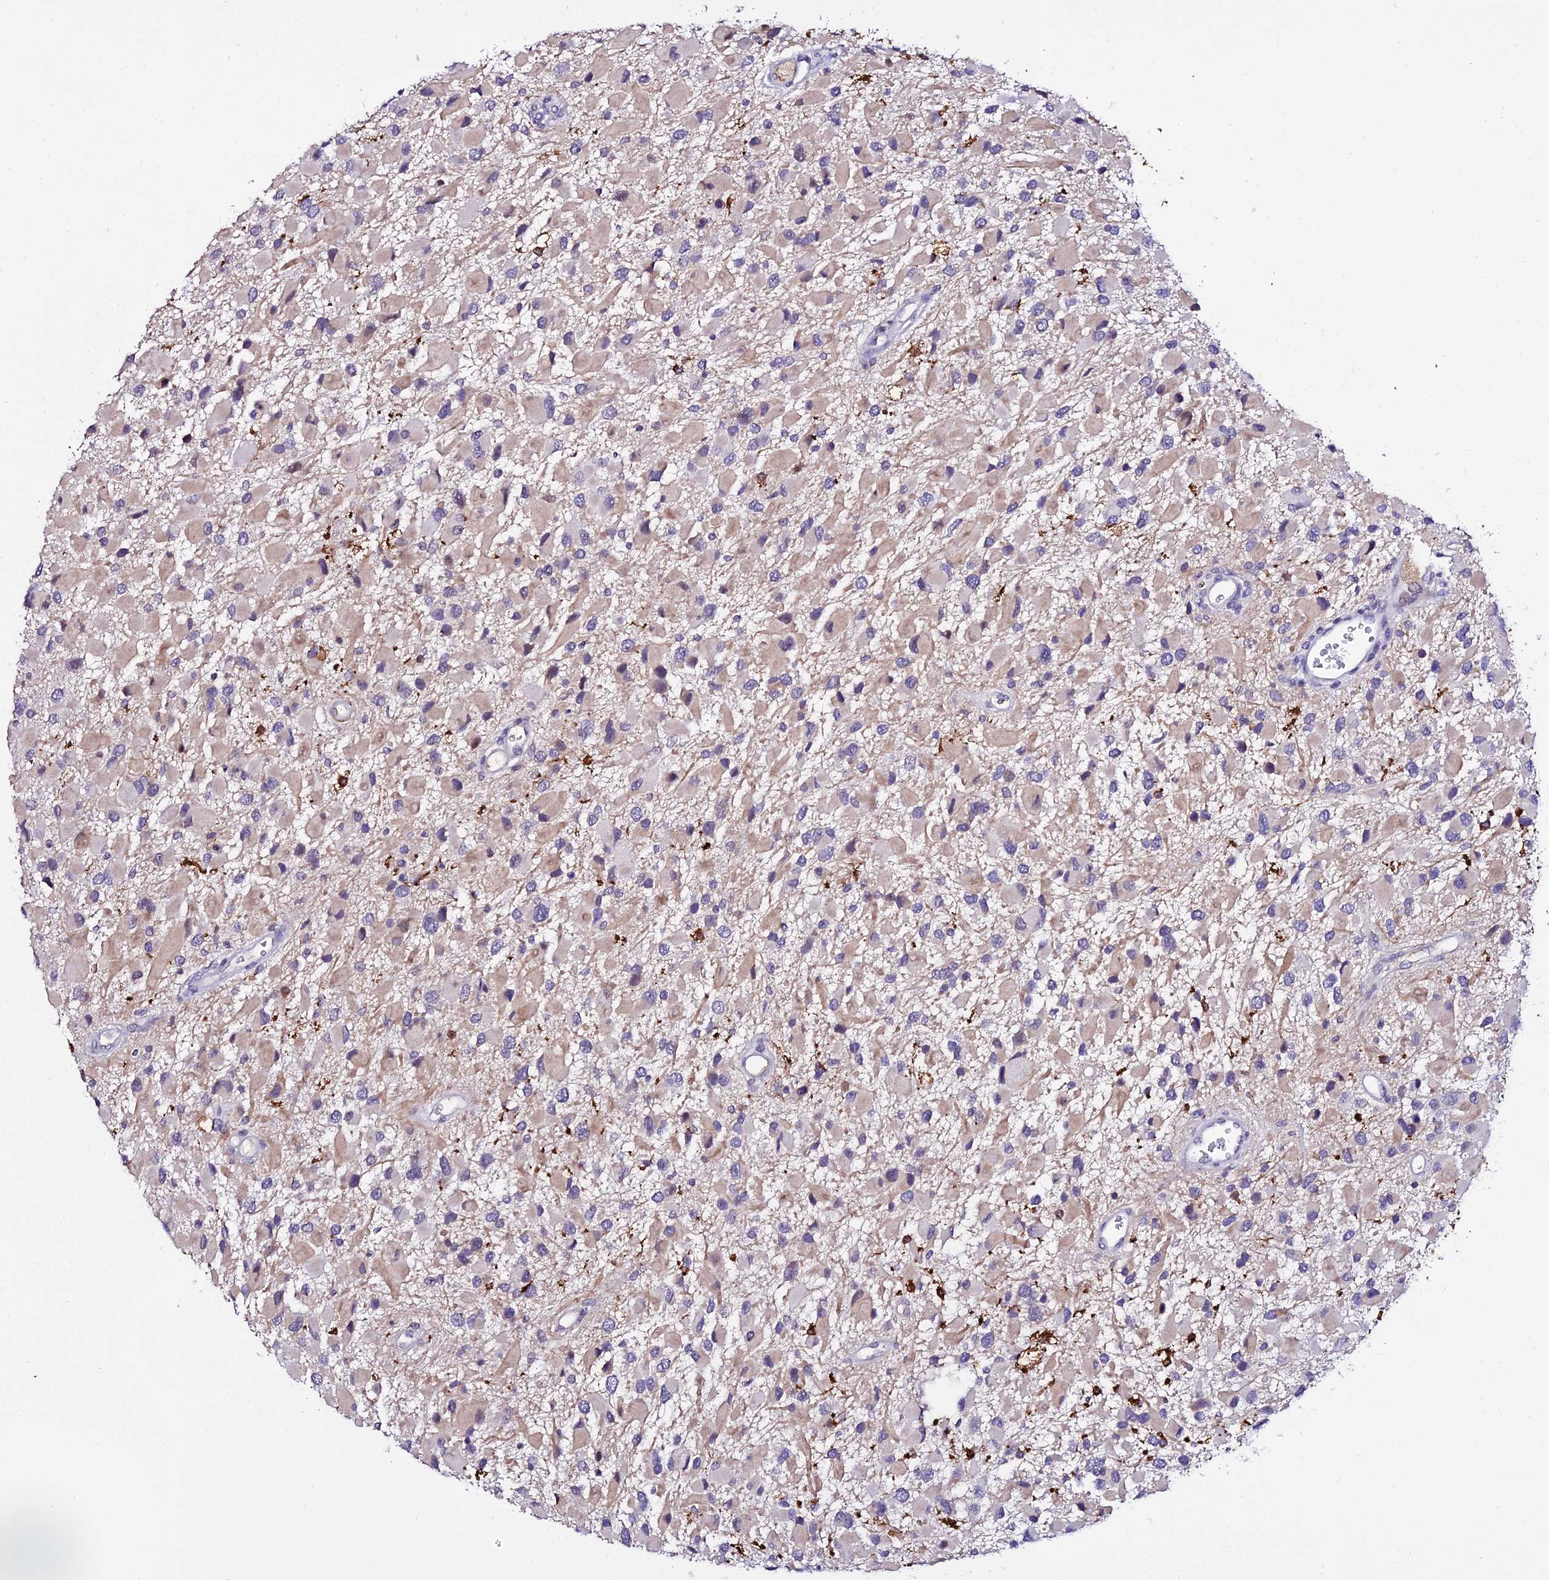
{"staining": {"intensity": "weak", "quantity": "<25%", "location": "cytoplasmic/membranous"}, "tissue": "glioma", "cell_type": "Tumor cells", "image_type": "cancer", "snomed": [{"axis": "morphology", "description": "Glioma, malignant, High grade"}, {"axis": "topography", "description": "Brain"}], "caption": "Image shows no significant protein expression in tumor cells of high-grade glioma (malignant).", "gene": "DEFB132", "patient": {"sex": "male", "age": 53}}